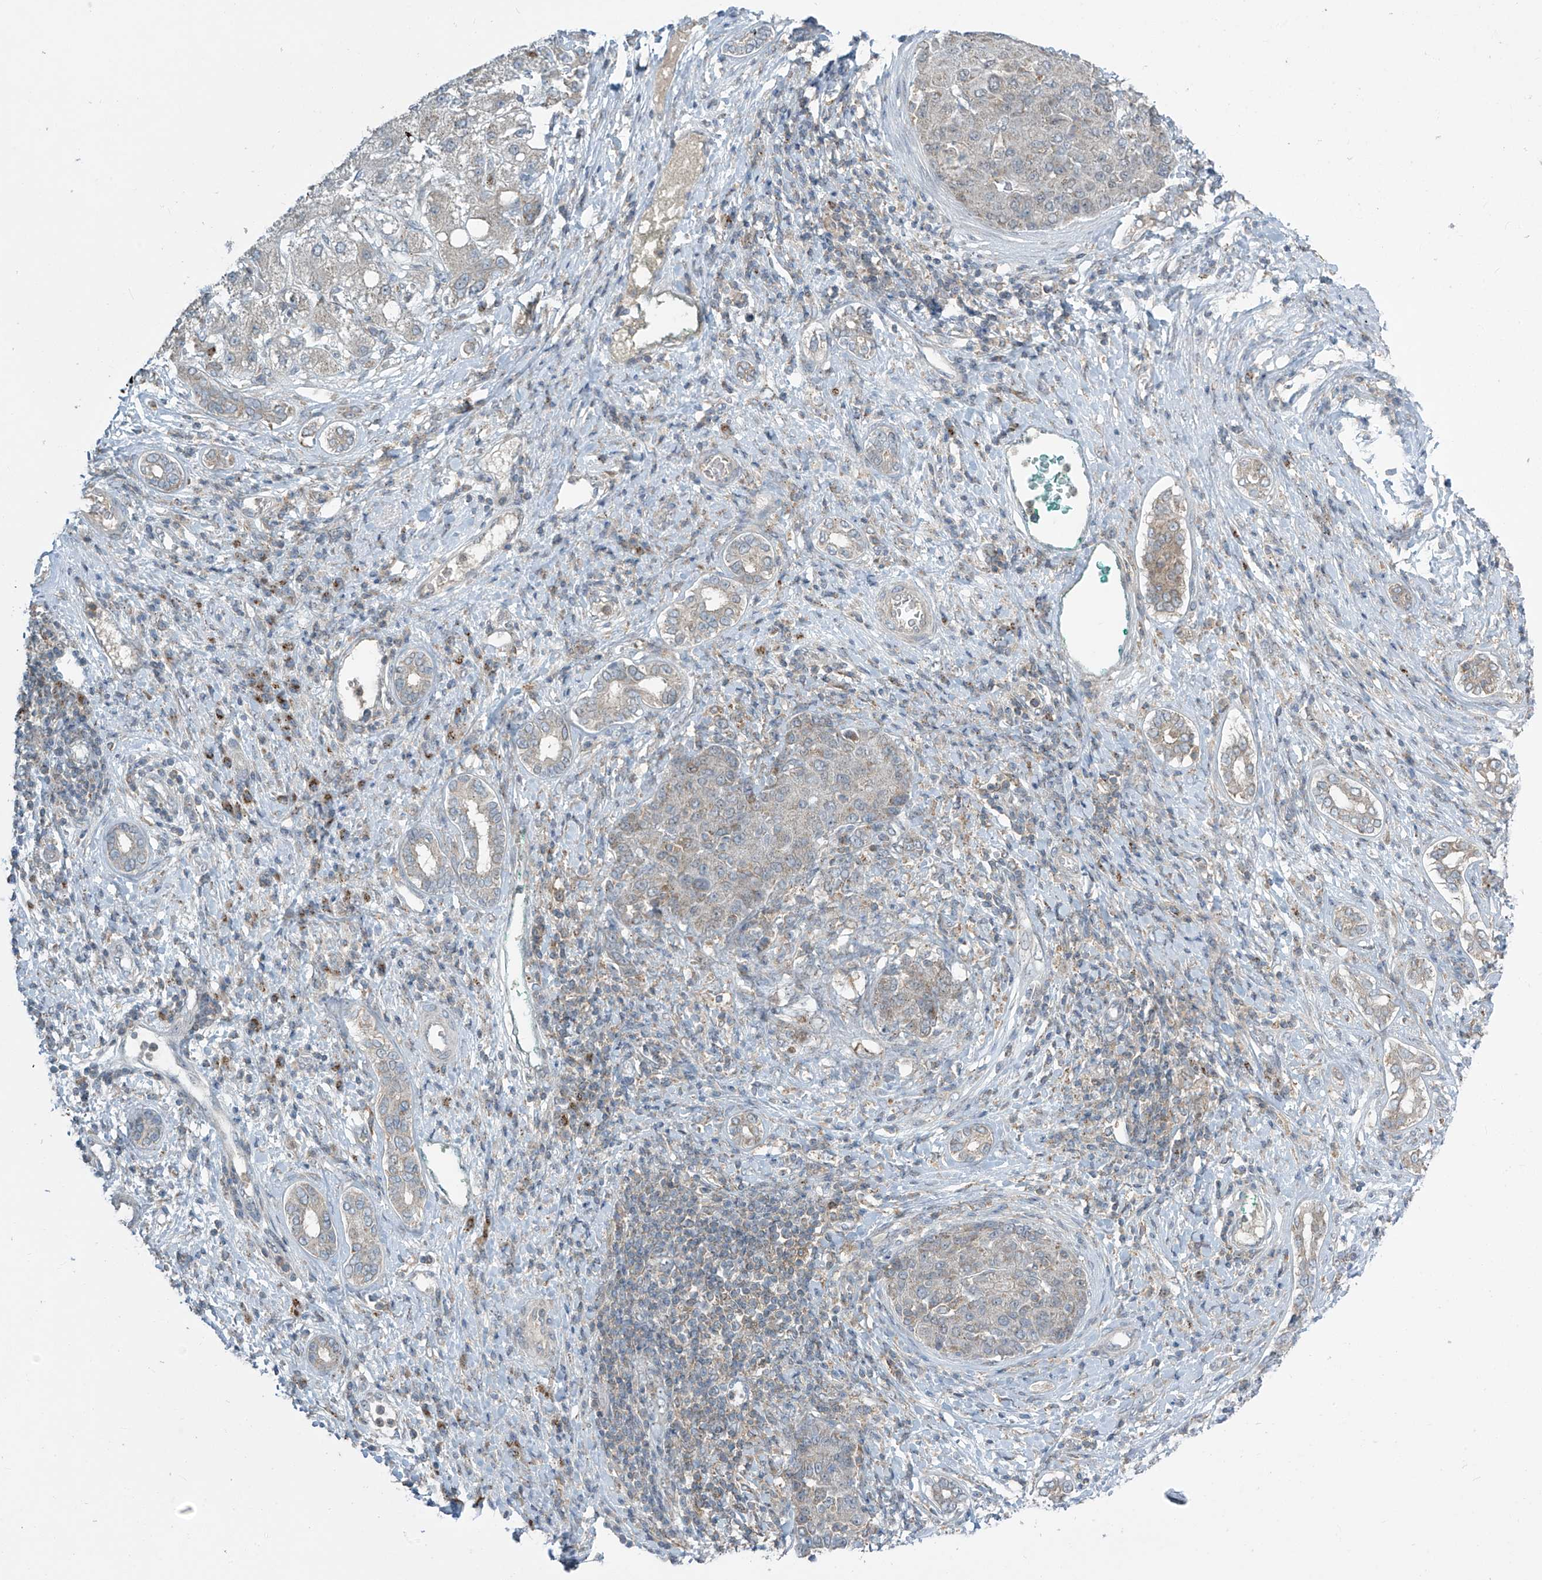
{"staining": {"intensity": "weak", "quantity": "<25%", "location": "cytoplasmic/membranous"}, "tissue": "liver cancer", "cell_type": "Tumor cells", "image_type": "cancer", "snomed": [{"axis": "morphology", "description": "Carcinoma, Hepatocellular, NOS"}, {"axis": "topography", "description": "Liver"}], "caption": "Tumor cells show no significant protein expression in liver hepatocellular carcinoma.", "gene": "PARVG", "patient": {"sex": "male", "age": 65}}